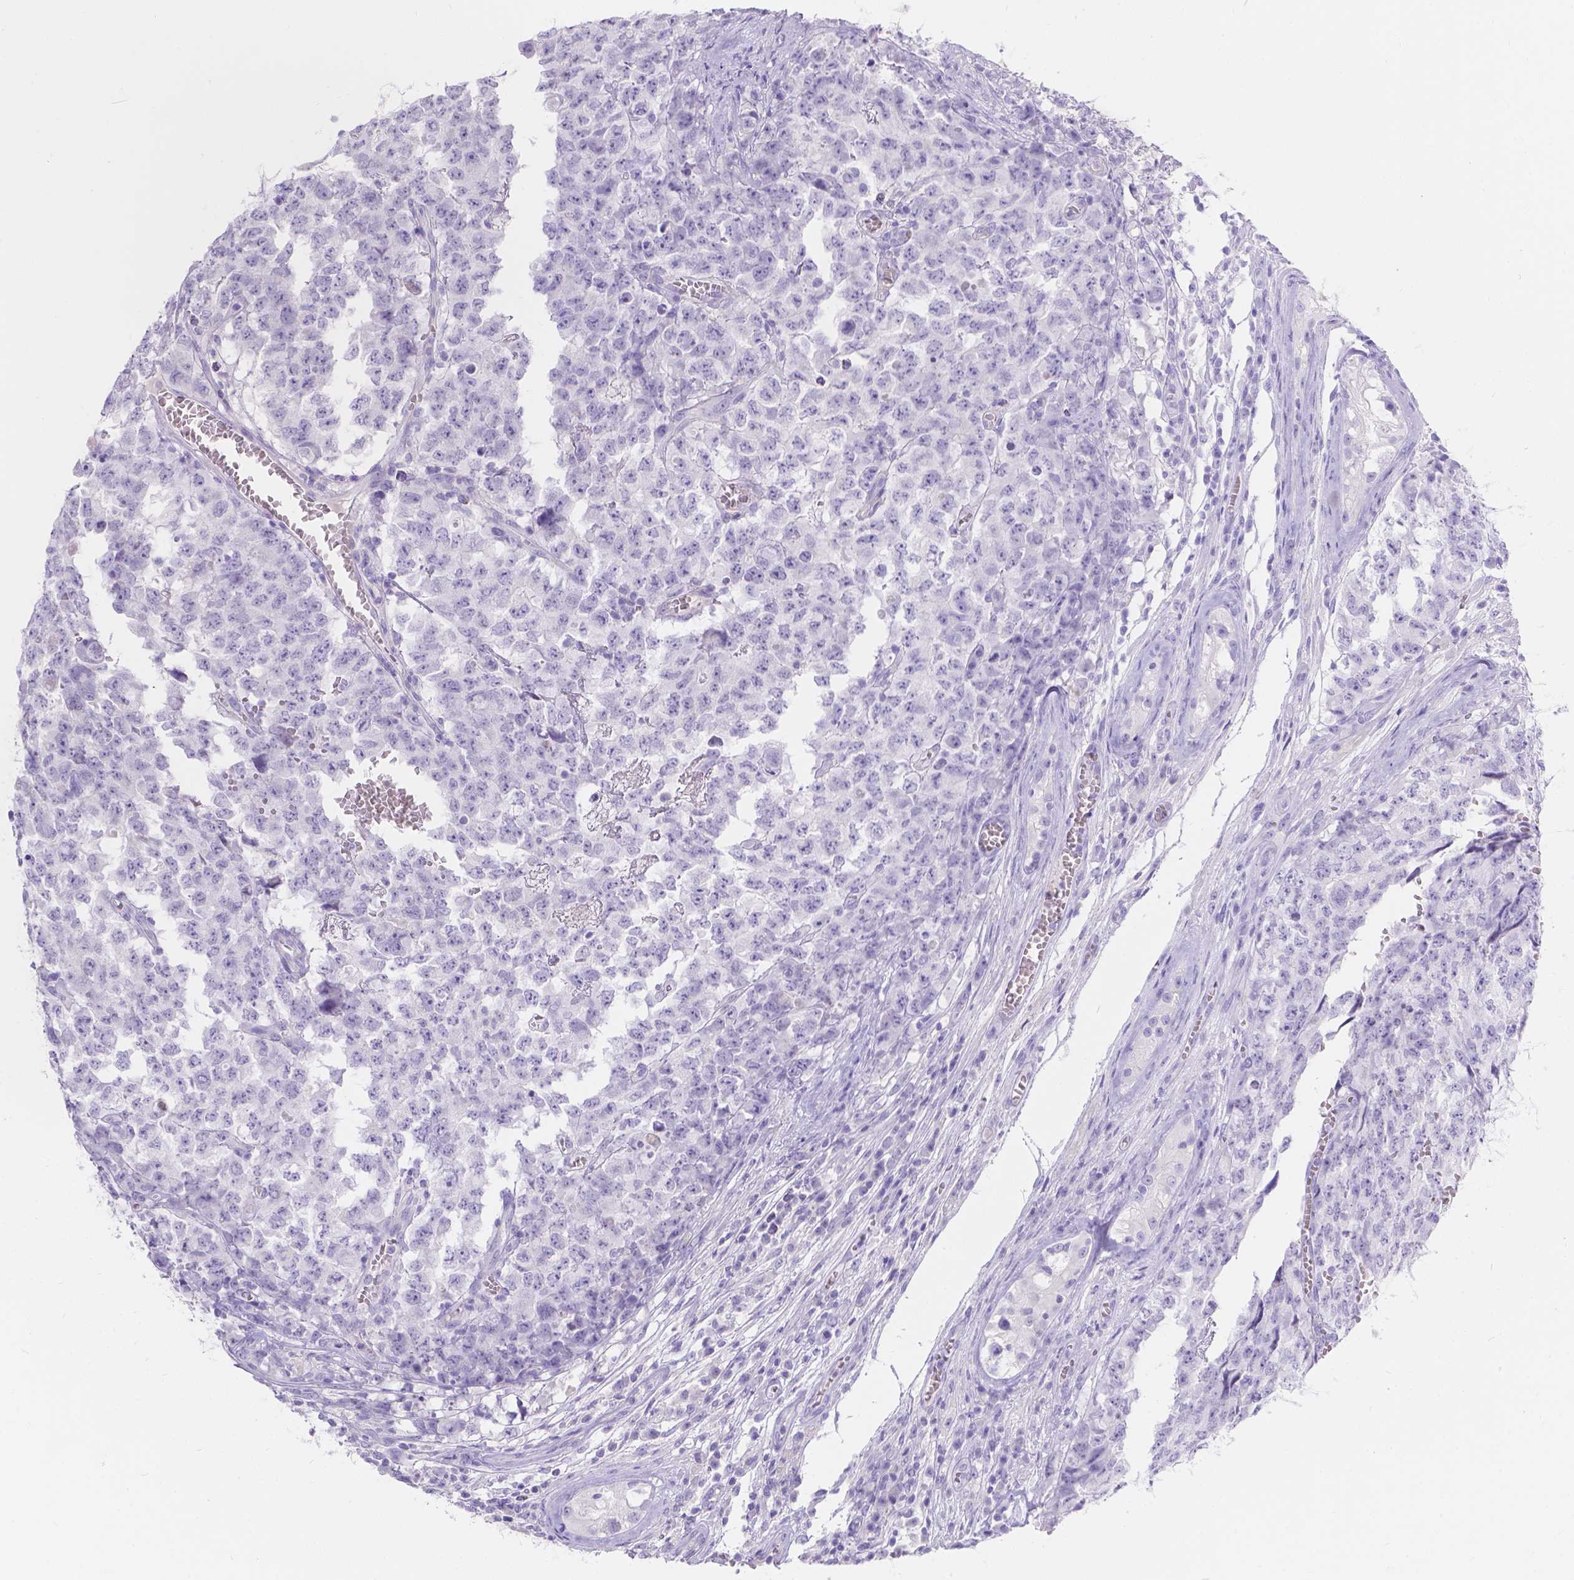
{"staining": {"intensity": "negative", "quantity": "none", "location": "none"}, "tissue": "testis cancer", "cell_type": "Tumor cells", "image_type": "cancer", "snomed": [{"axis": "morphology", "description": "Carcinoma, Embryonal, NOS"}, {"axis": "topography", "description": "Testis"}], "caption": "This is a micrograph of immunohistochemistry staining of testis cancer, which shows no expression in tumor cells. (Immunohistochemistry (ihc), brightfield microscopy, high magnification).", "gene": "GNRHR", "patient": {"sex": "male", "age": 23}}